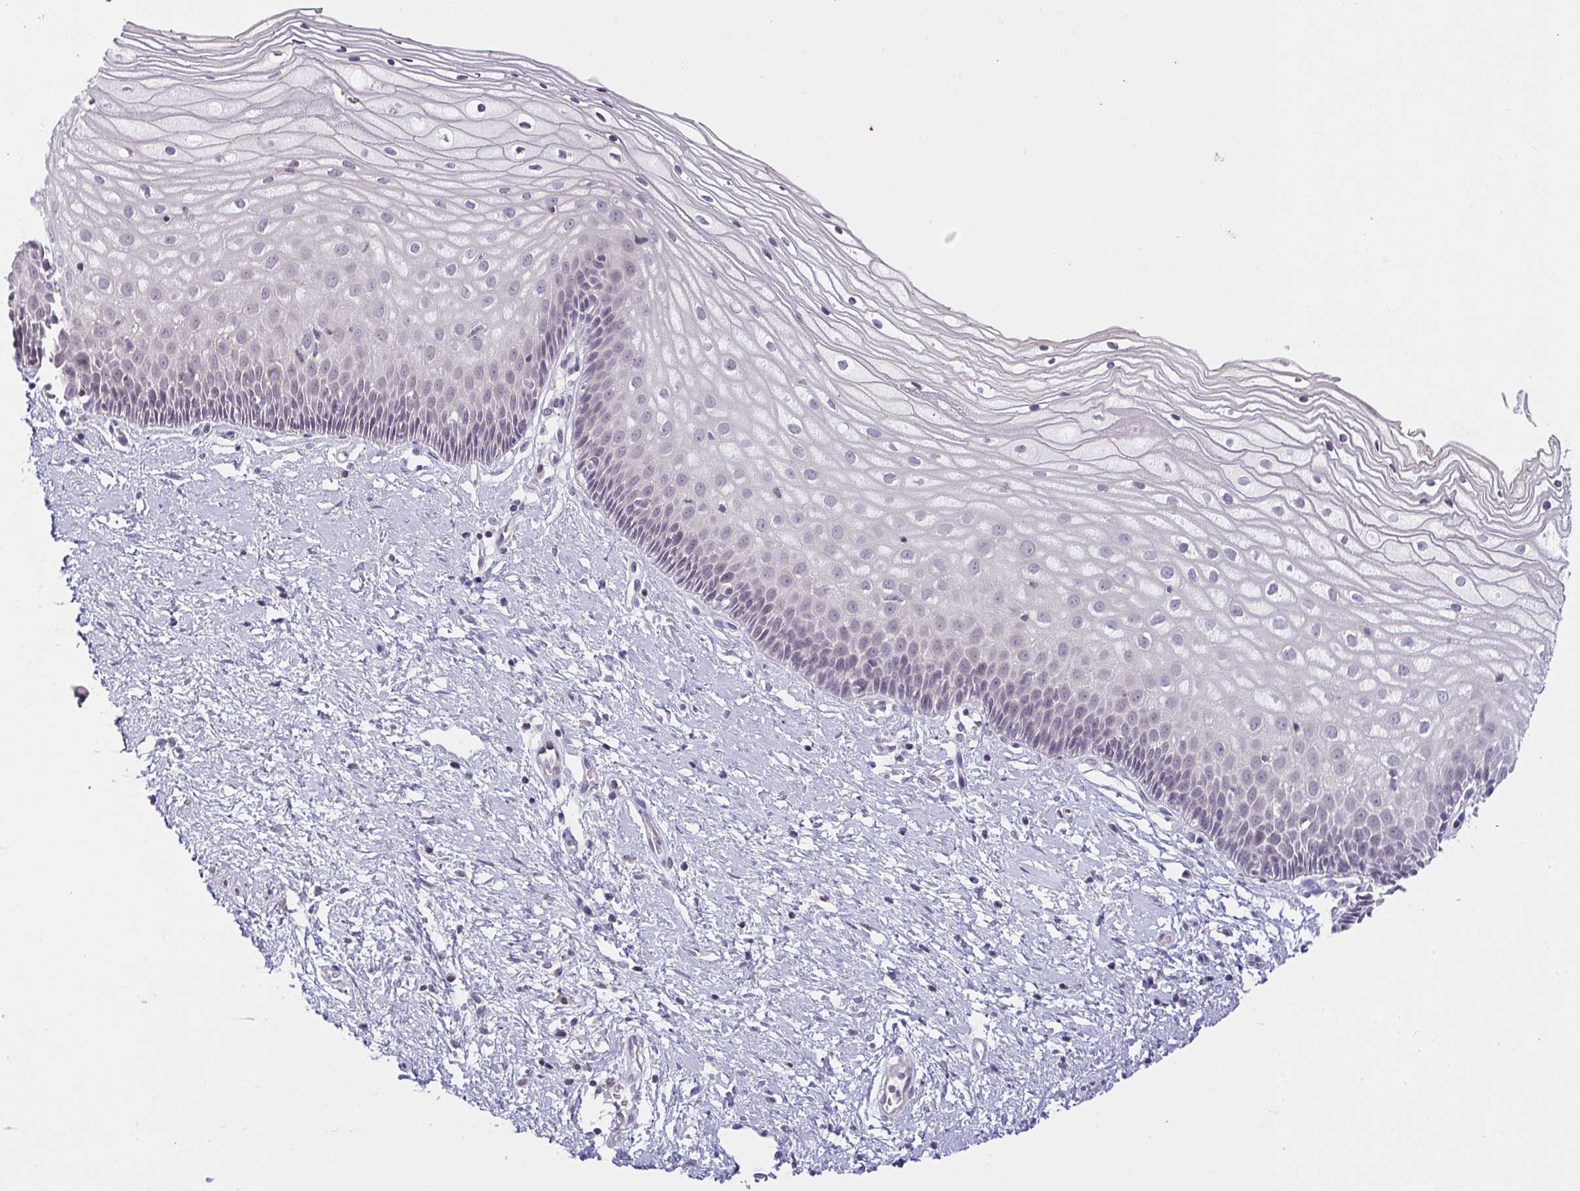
{"staining": {"intensity": "negative", "quantity": "none", "location": "none"}, "tissue": "cervix", "cell_type": "Glandular cells", "image_type": "normal", "snomed": [{"axis": "morphology", "description": "Normal tissue, NOS"}, {"axis": "topography", "description": "Cervix"}], "caption": "Immunohistochemical staining of benign cervix displays no significant staining in glandular cells.", "gene": "CACNA1S", "patient": {"sex": "female", "age": 36}}